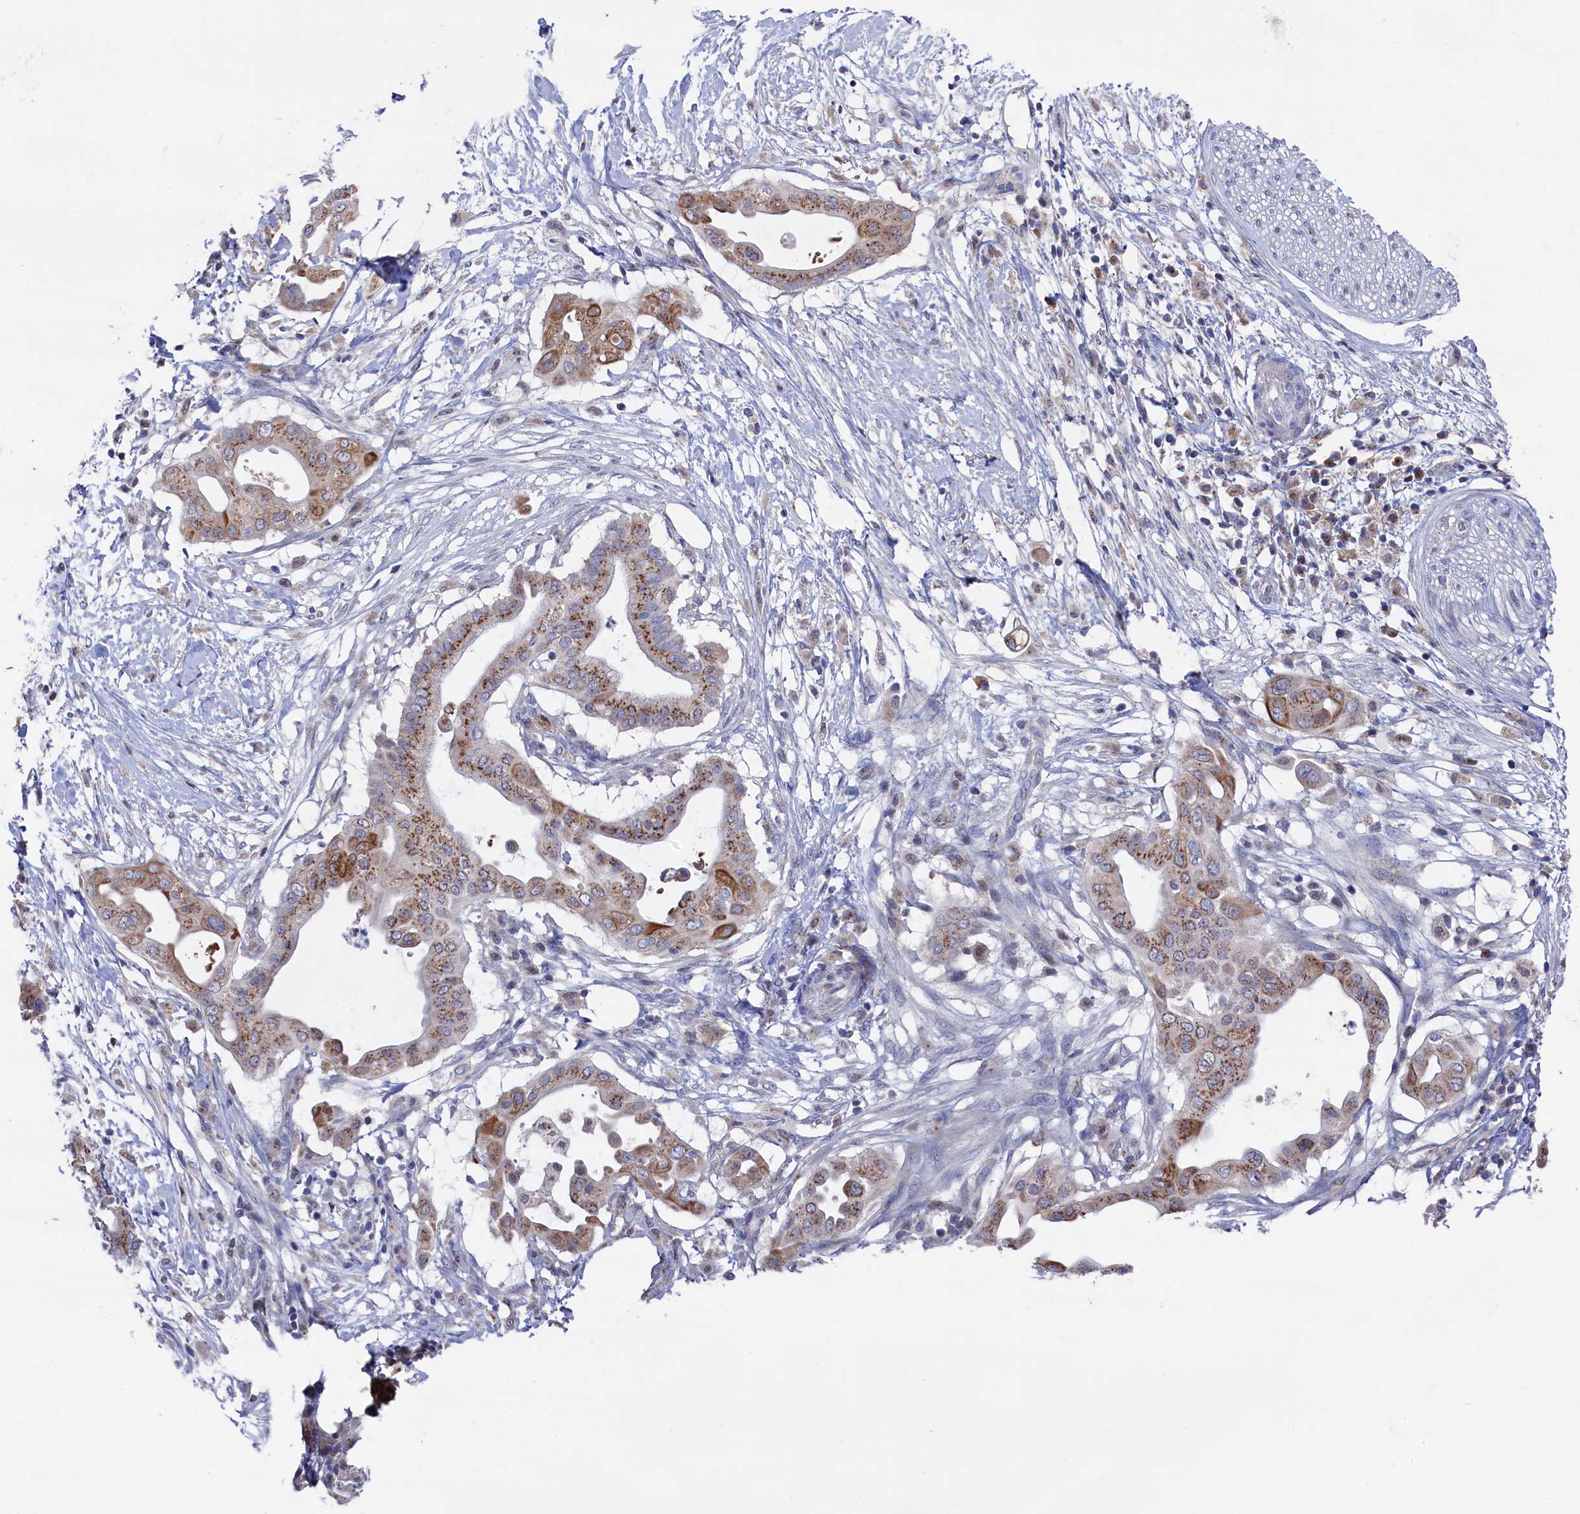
{"staining": {"intensity": "moderate", "quantity": ">75%", "location": "cytoplasmic/membranous"}, "tissue": "pancreatic cancer", "cell_type": "Tumor cells", "image_type": "cancer", "snomed": [{"axis": "morphology", "description": "Adenocarcinoma, NOS"}, {"axis": "topography", "description": "Pancreas"}], "caption": "A brown stain shows moderate cytoplasmic/membranous positivity of a protein in human pancreatic cancer tumor cells. (brown staining indicates protein expression, while blue staining denotes nuclei).", "gene": "GPR108", "patient": {"sex": "male", "age": 68}}